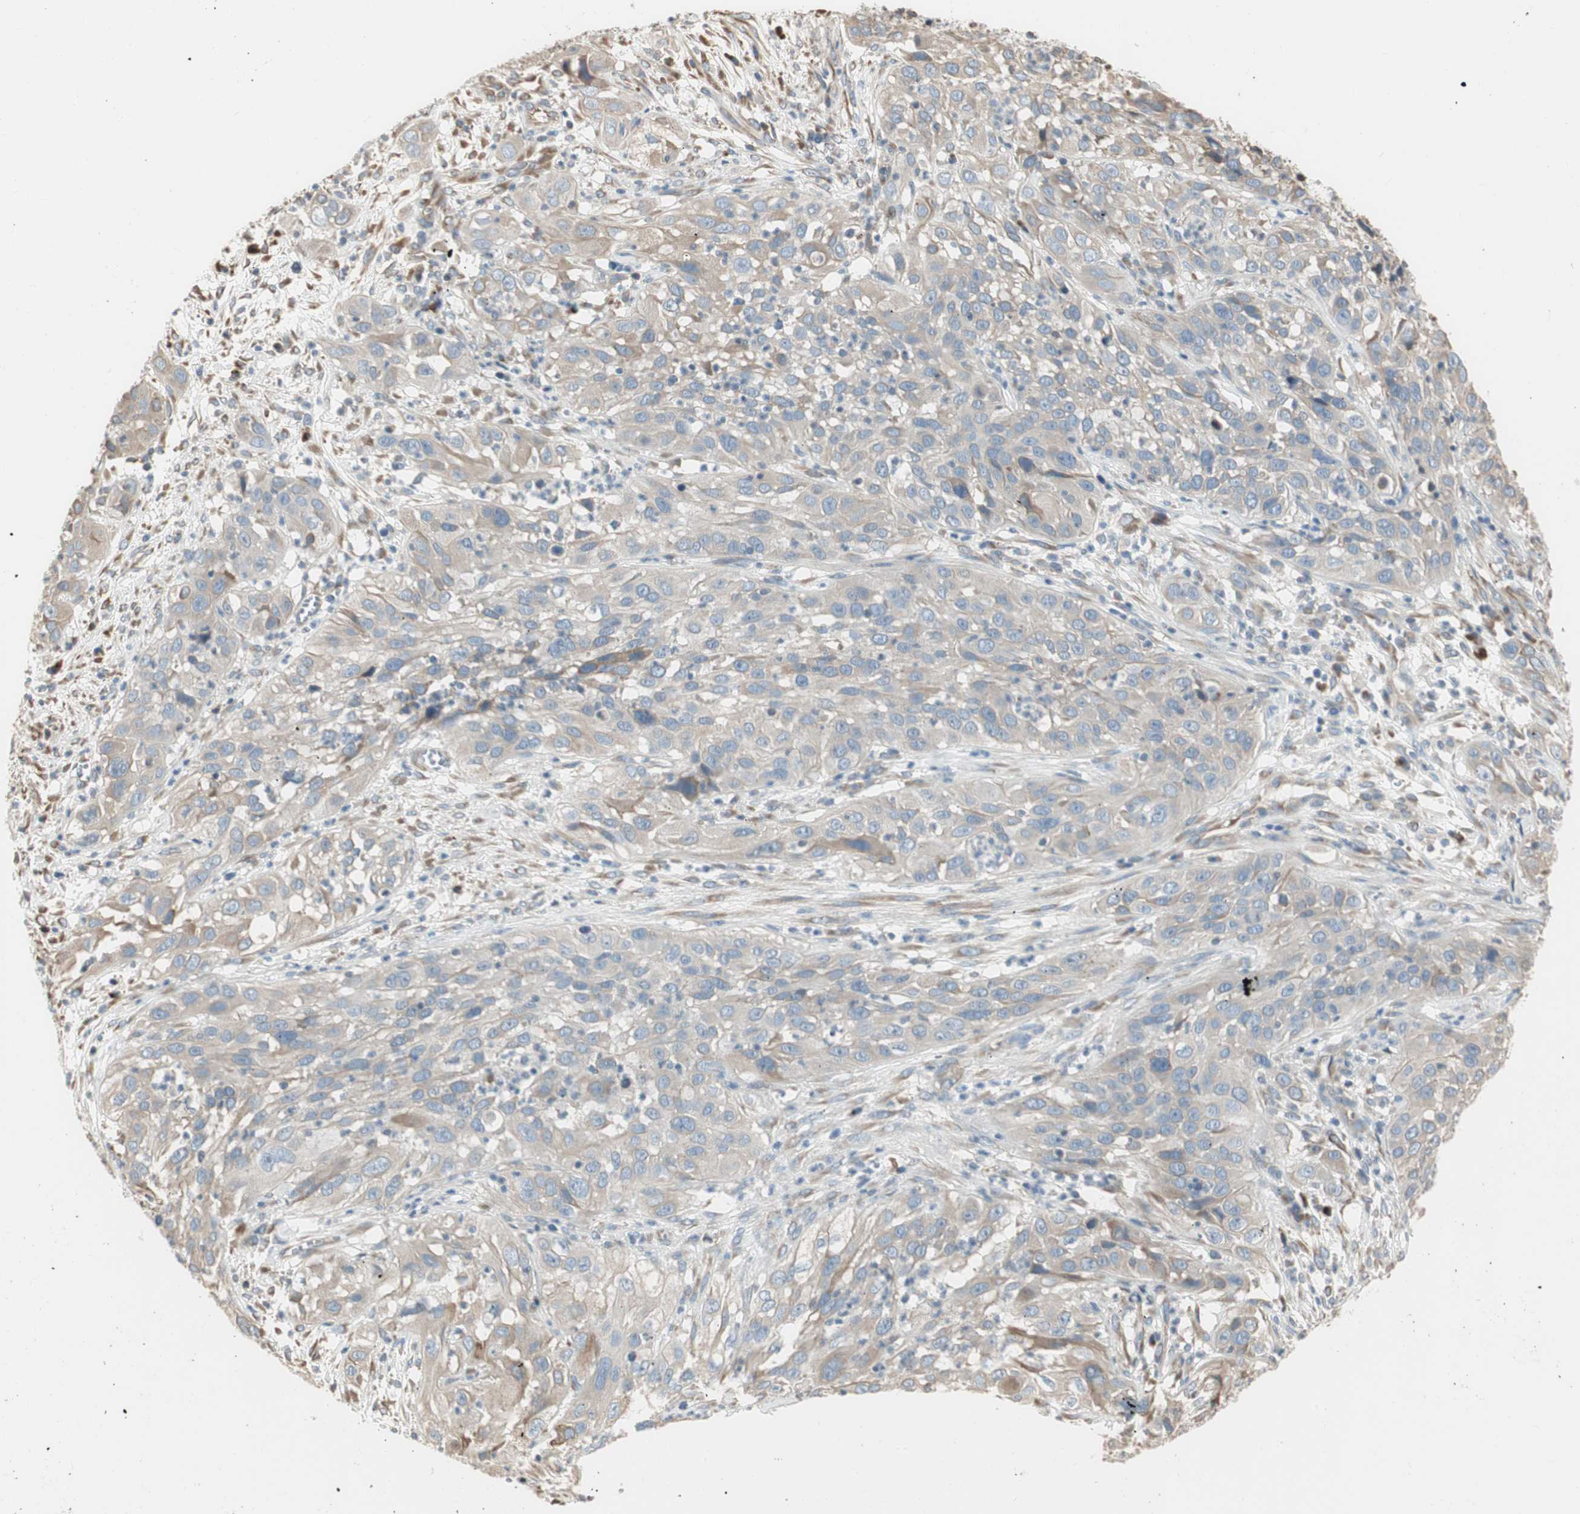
{"staining": {"intensity": "weak", "quantity": ">75%", "location": "cytoplasmic/membranous"}, "tissue": "cervical cancer", "cell_type": "Tumor cells", "image_type": "cancer", "snomed": [{"axis": "morphology", "description": "Squamous cell carcinoma, NOS"}, {"axis": "topography", "description": "Cervix"}], "caption": "A low amount of weak cytoplasmic/membranous expression is present in approximately >75% of tumor cells in squamous cell carcinoma (cervical) tissue. (DAB = brown stain, brightfield microscopy at high magnification).", "gene": "NUCB2", "patient": {"sex": "female", "age": 32}}